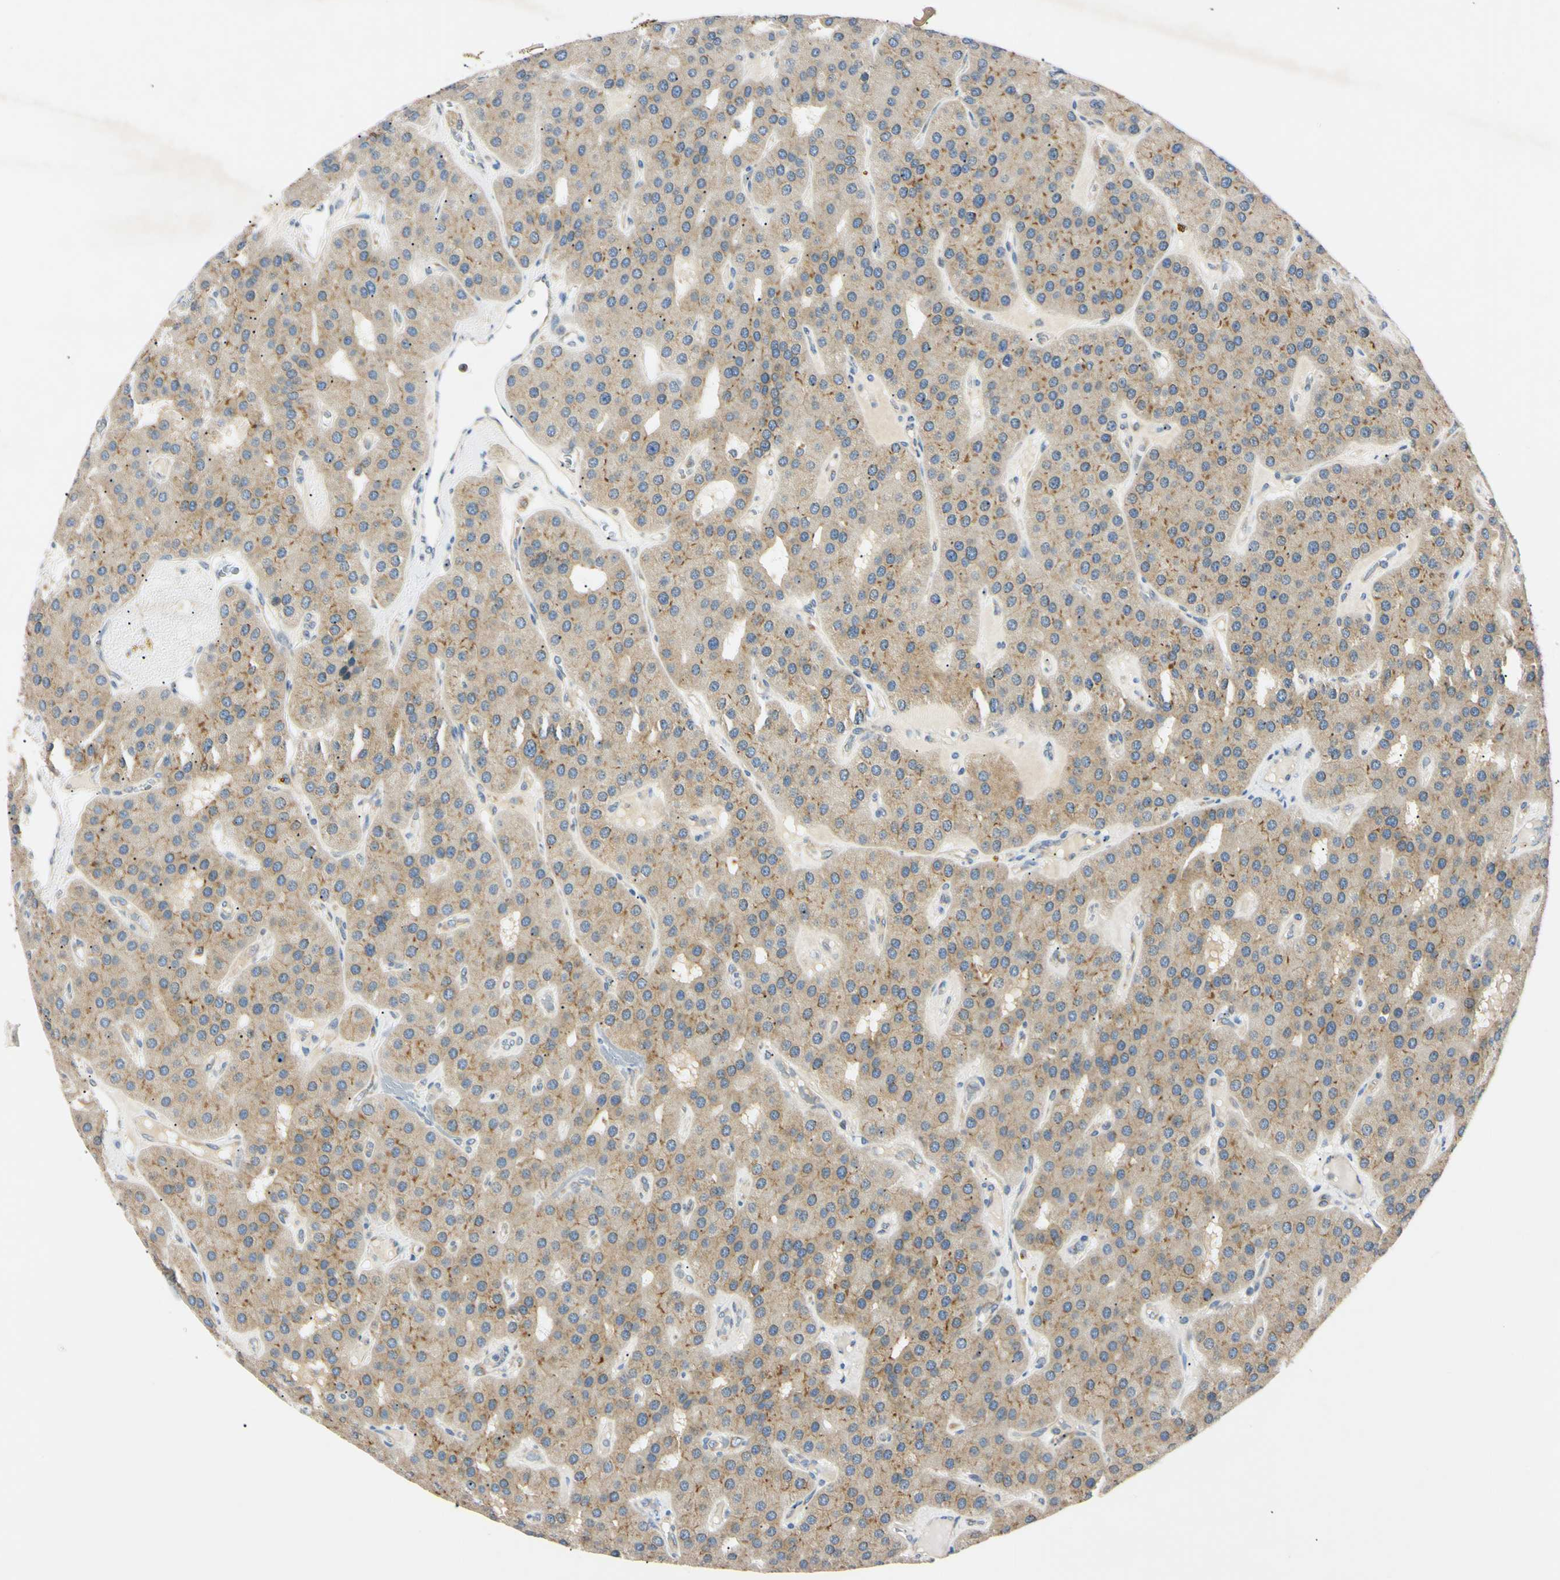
{"staining": {"intensity": "weak", "quantity": ">75%", "location": "cytoplasmic/membranous"}, "tissue": "parathyroid gland", "cell_type": "Glandular cells", "image_type": "normal", "snomed": [{"axis": "morphology", "description": "Normal tissue, NOS"}, {"axis": "morphology", "description": "Adenoma, NOS"}, {"axis": "topography", "description": "Parathyroid gland"}], "caption": "Immunohistochemical staining of normal human parathyroid gland exhibits >75% levels of weak cytoplasmic/membranous protein expression in about >75% of glandular cells.", "gene": "DNAJB12", "patient": {"sex": "female", "age": 86}}